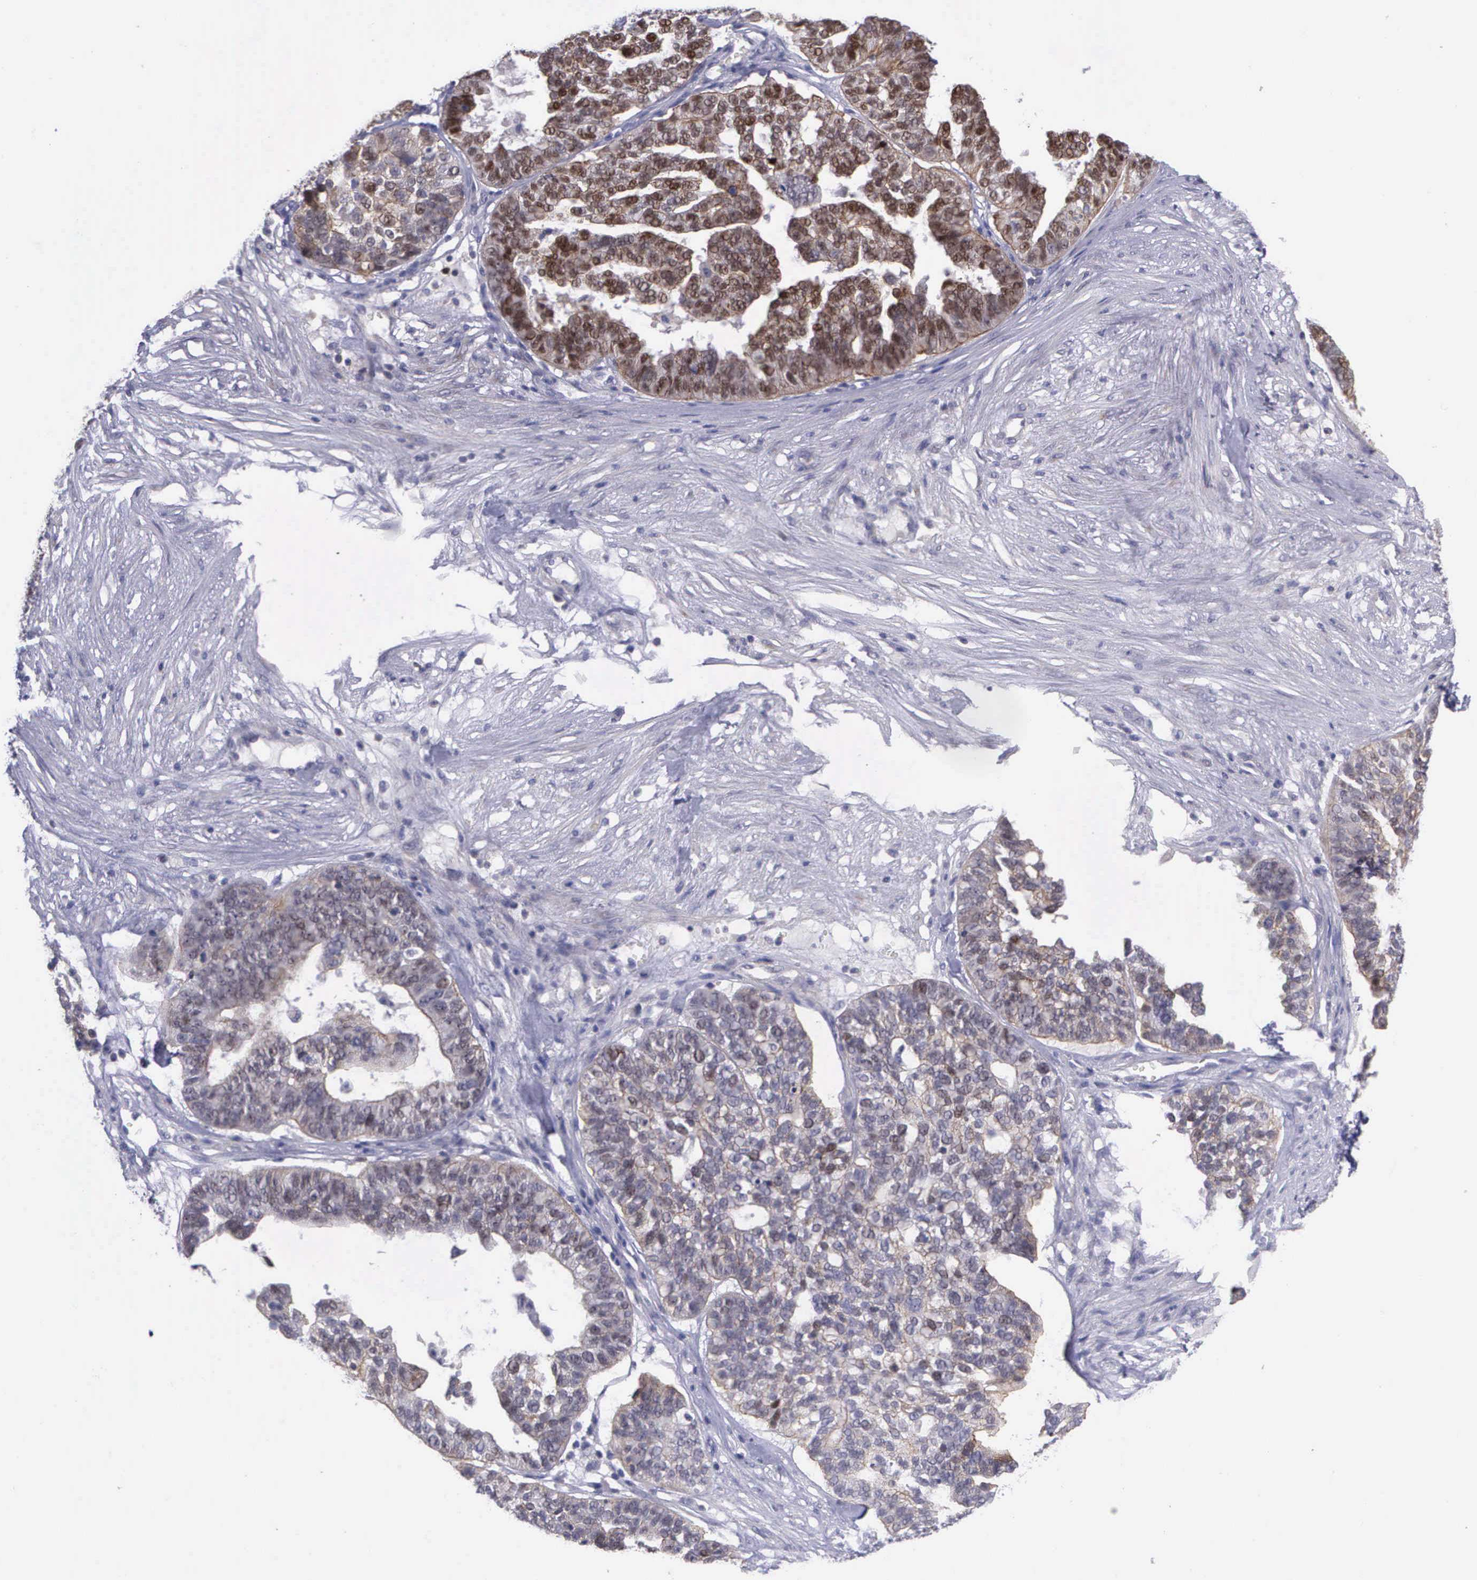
{"staining": {"intensity": "moderate", "quantity": ">75%", "location": "cytoplasmic/membranous,nuclear"}, "tissue": "ovarian cancer", "cell_type": "Tumor cells", "image_type": "cancer", "snomed": [{"axis": "morphology", "description": "Cystadenocarcinoma, serous, NOS"}, {"axis": "topography", "description": "Ovary"}], "caption": "Immunohistochemistry (IHC) histopathology image of neoplastic tissue: human ovarian serous cystadenocarcinoma stained using immunohistochemistry (IHC) reveals medium levels of moderate protein expression localized specifically in the cytoplasmic/membranous and nuclear of tumor cells, appearing as a cytoplasmic/membranous and nuclear brown color.", "gene": "MICAL3", "patient": {"sex": "female", "age": 59}}